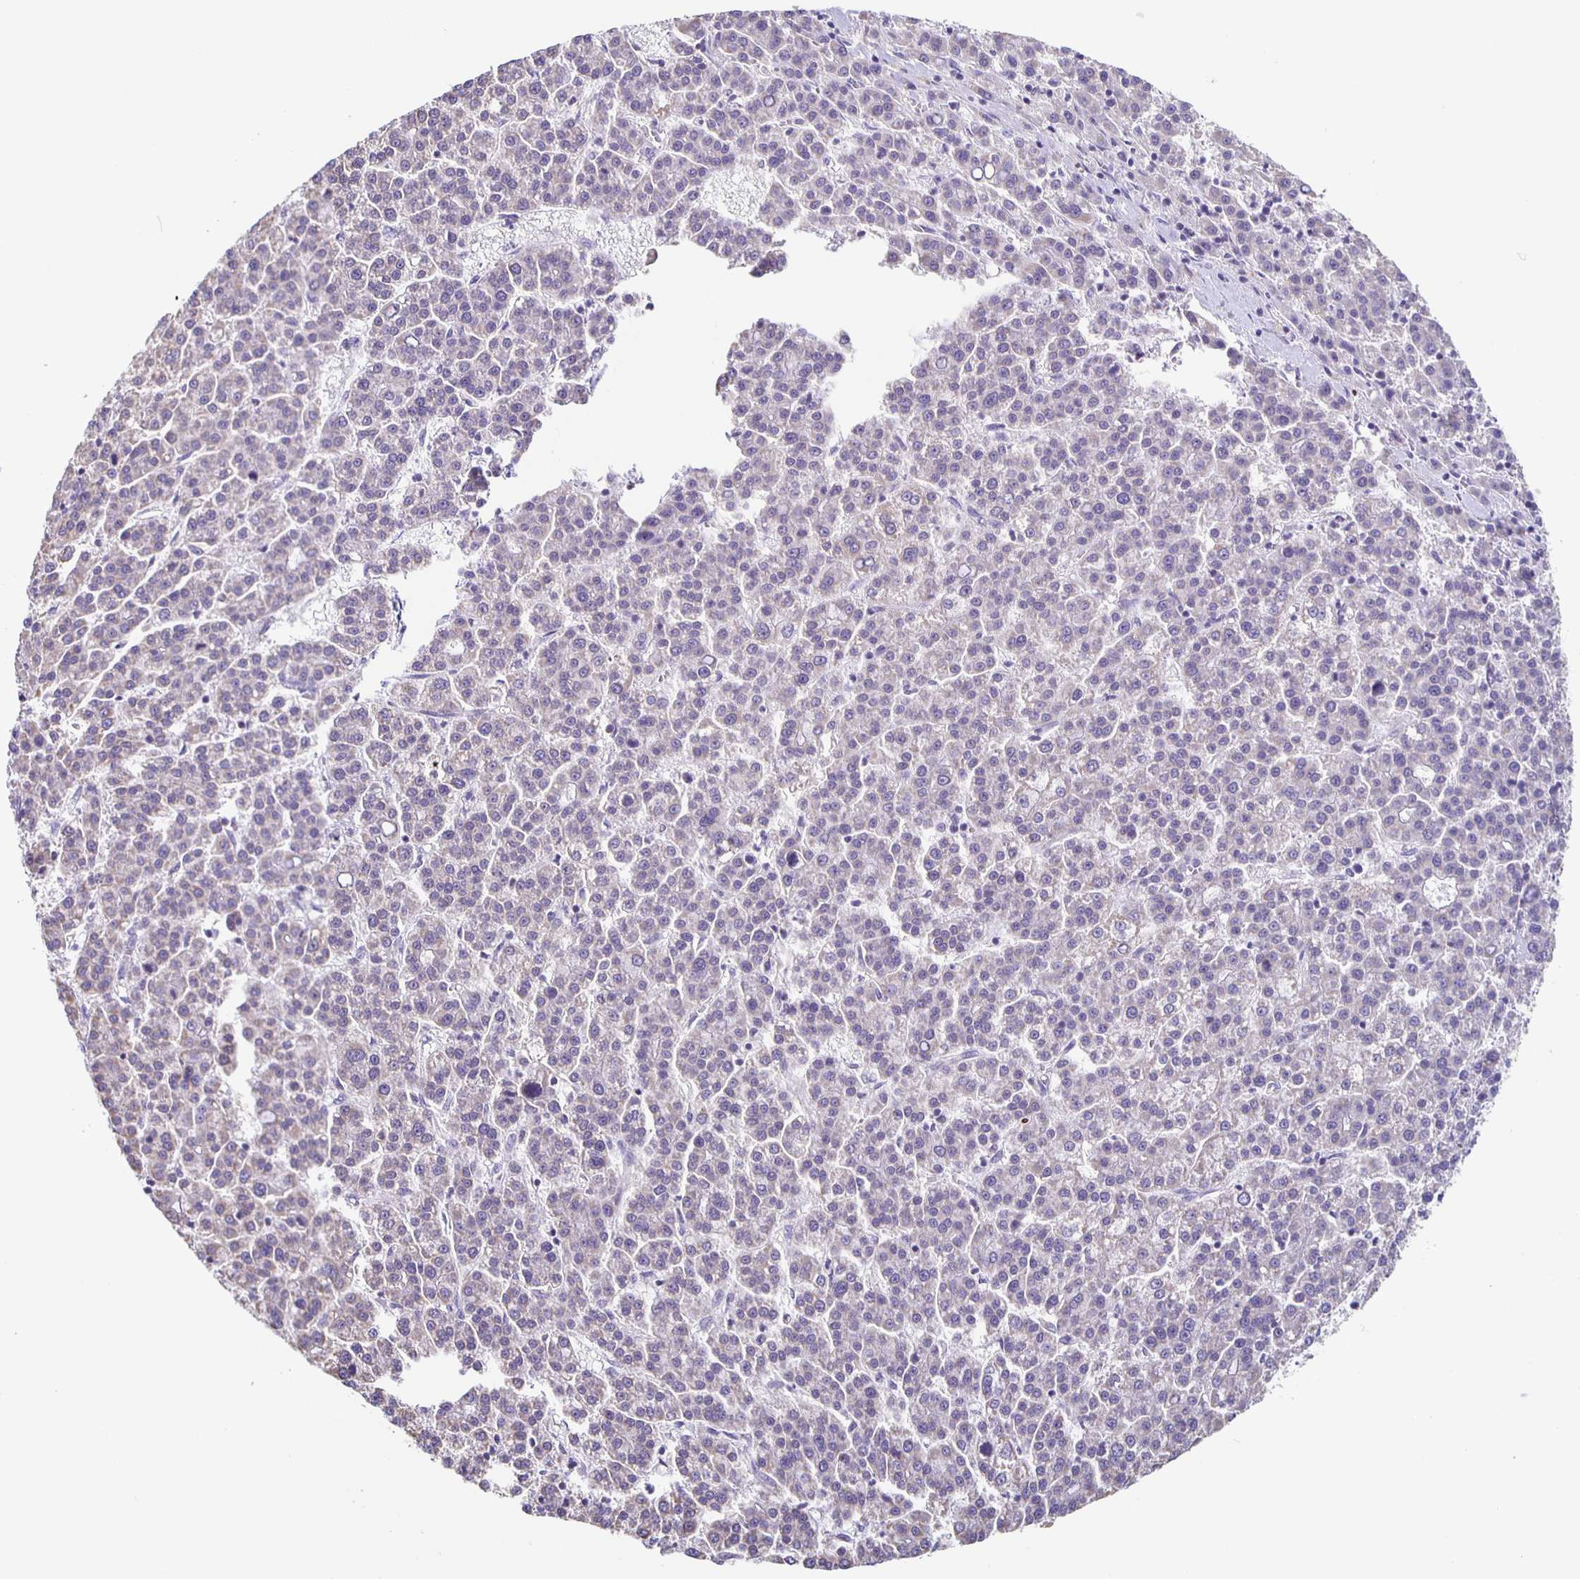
{"staining": {"intensity": "negative", "quantity": "none", "location": "none"}, "tissue": "liver cancer", "cell_type": "Tumor cells", "image_type": "cancer", "snomed": [{"axis": "morphology", "description": "Carcinoma, Hepatocellular, NOS"}, {"axis": "topography", "description": "Liver"}], "caption": "The IHC photomicrograph has no significant positivity in tumor cells of hepatocellular carcinoma (liver) tissue. (DAB (3,3'-diaminobenzidine) immunohistochemistry (IHC) visualized using brightfield microscopy, high magnification).", "gene": "TPPP", "patient": {"sex": "female", "age": 58}}